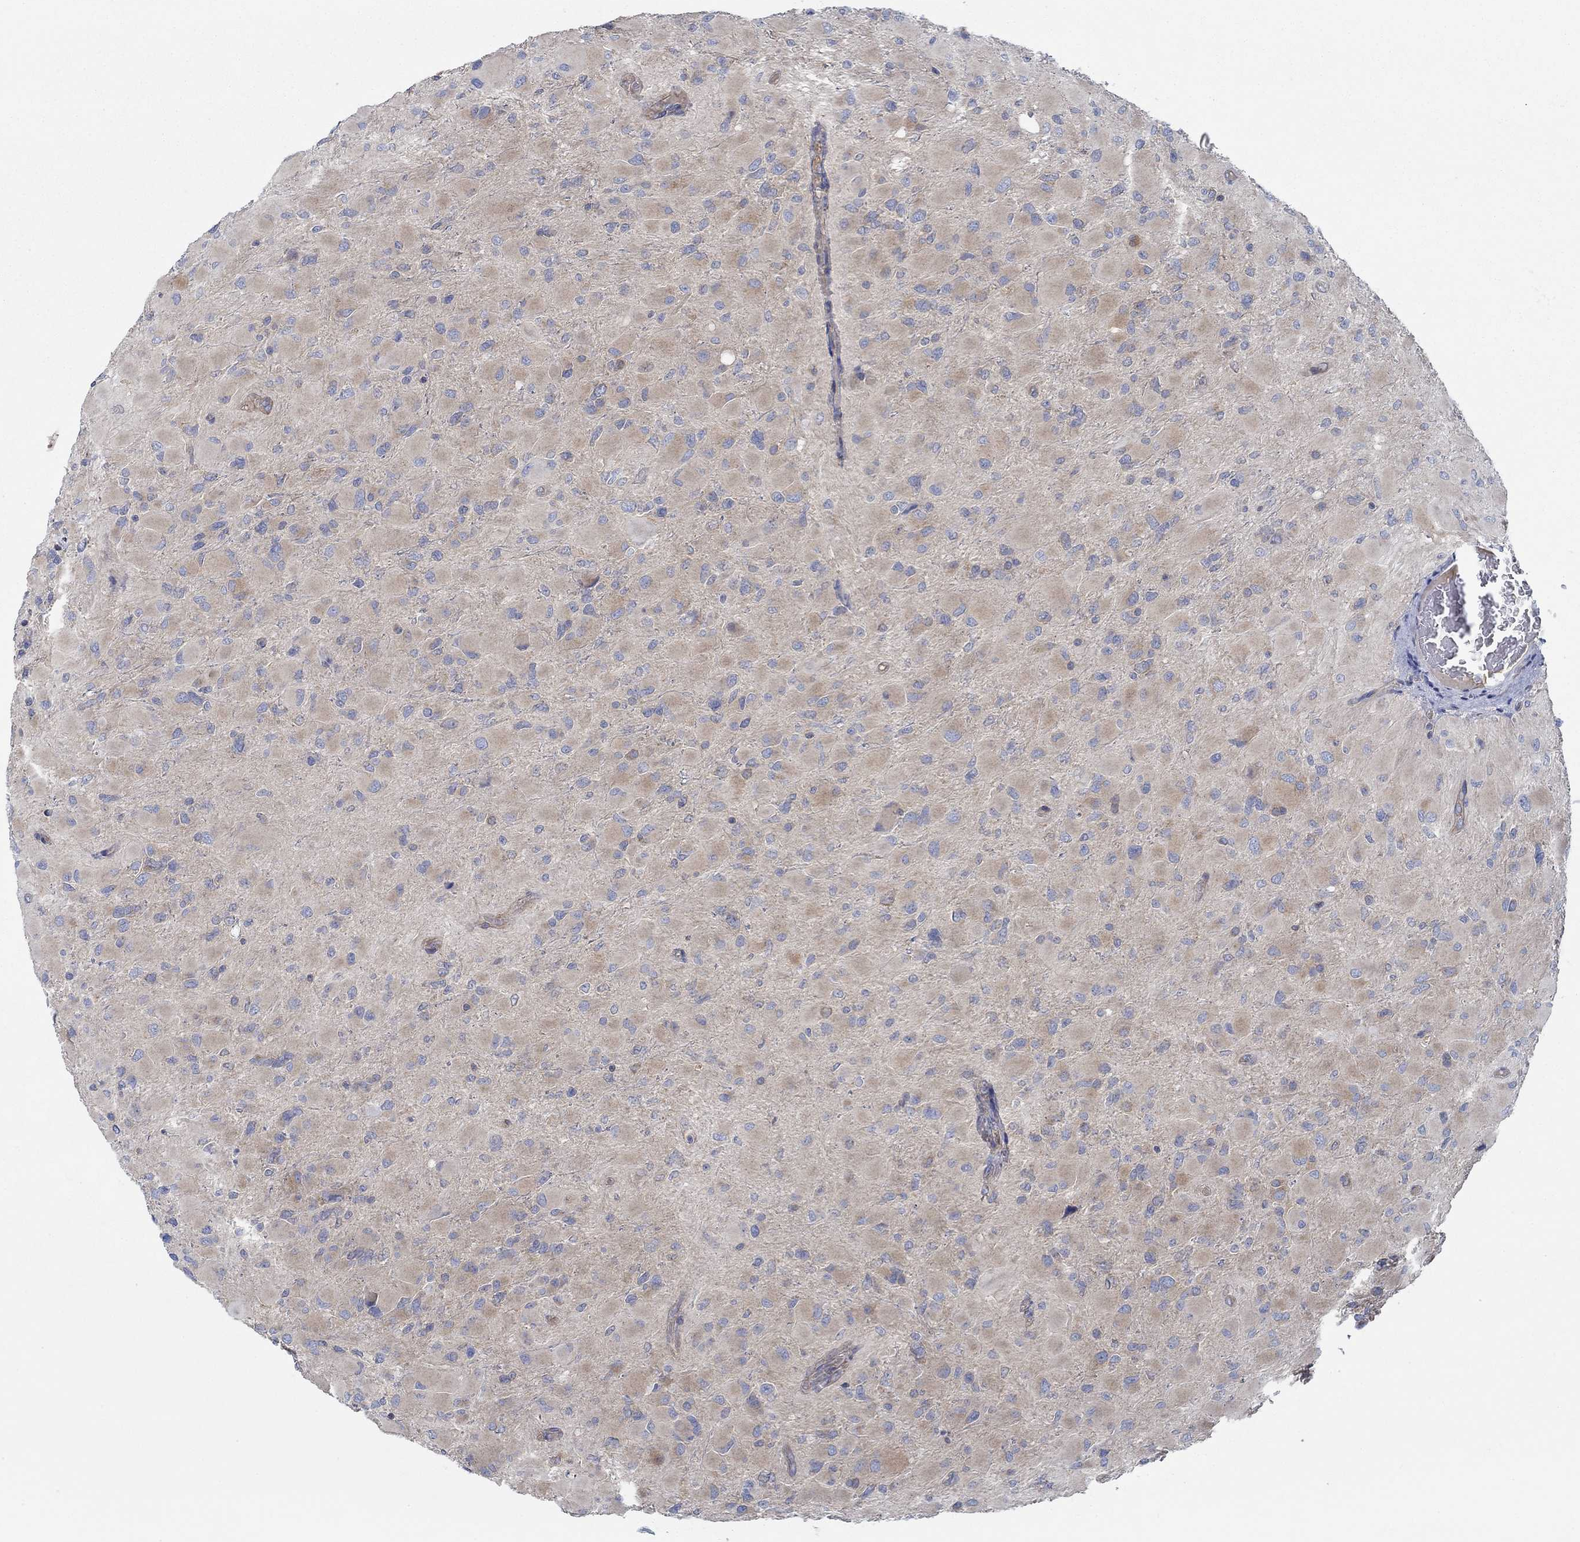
{"staining": {"intensity": "weak", "quantity": "25%-75%", "location": "cytoplasmic/membranous"}, "tissue": "glioma", "cell_type": "Tumor cells", "image_type": "cancer", "snomed": [{"axis": "morphology", "description": "Glioma, malignant, High grade"}, {"axis": "topography", "description": "Cerebral cortex"}], "caption": "Brown immunohistochemical staining in glioma demonstrates weak cytoplasmic/membranous staining in approximately 25%-75% of tumor cells. Using DAB (brown) and hematoxylin (blue) stains, captured at high magnification using brightfield microscopy.", "gene": "SPAG9", "patient": {"sex": "female", "age": 36}}